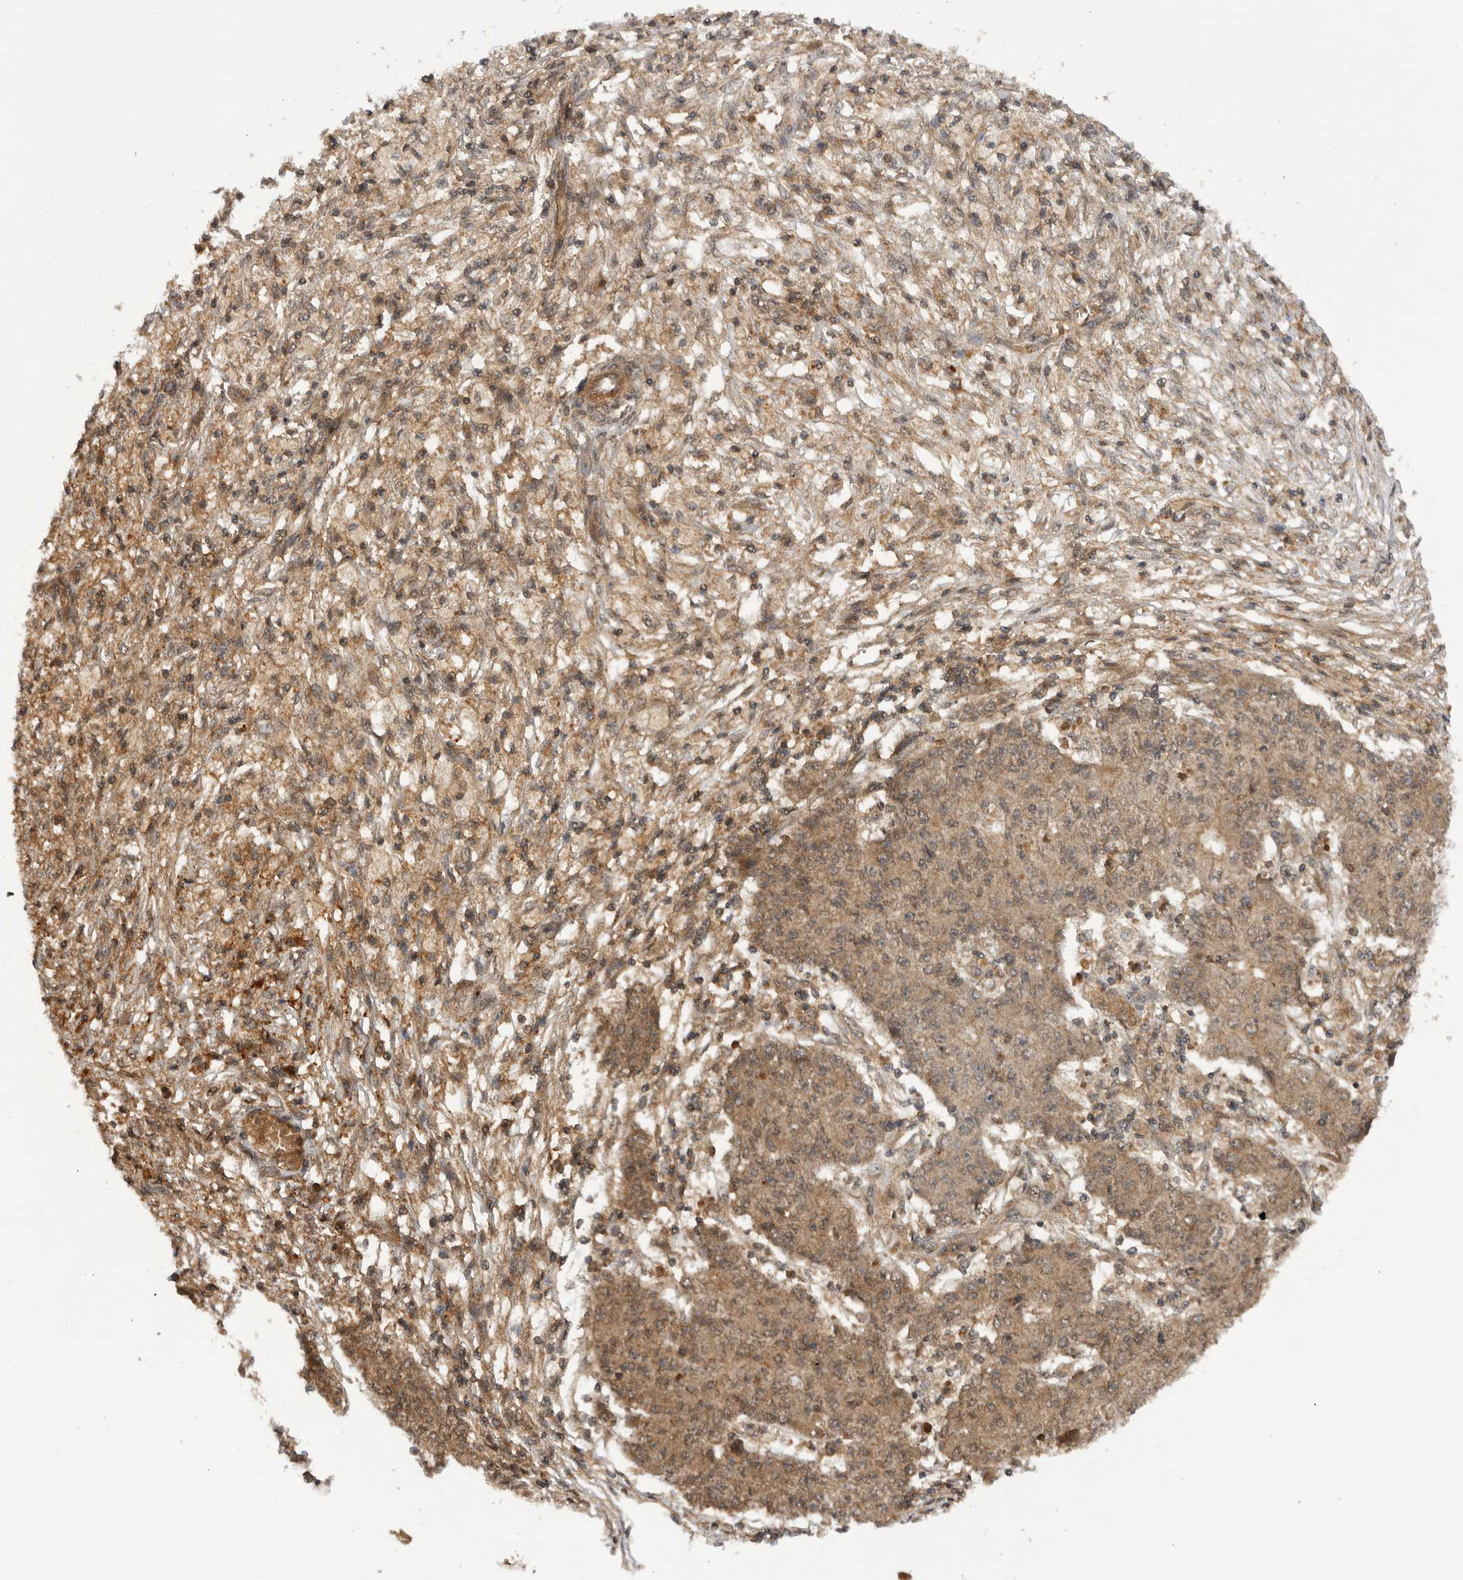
{"staining": {"intensity": "moderate", "quantity": ">75%", "location": "cytoplasmic/membranous"}, "tissue": "ovarian cancer", "cell_type": "Tumor cells", "image_type": "cancer", "snomed": [{"axis": "morphology", "description": "Carcinoma, endometroid"}, {"axis": "topography", "description": "Ovary"}], "caption": "Human endometroid carcinoma (ovarian) stained with a brown dye shows moderate cytoplasmic/membranous positive expression in about >75% of tumor cells.", "gene": "PRDX4", "patient": {"sex": "female", "age": 42}}